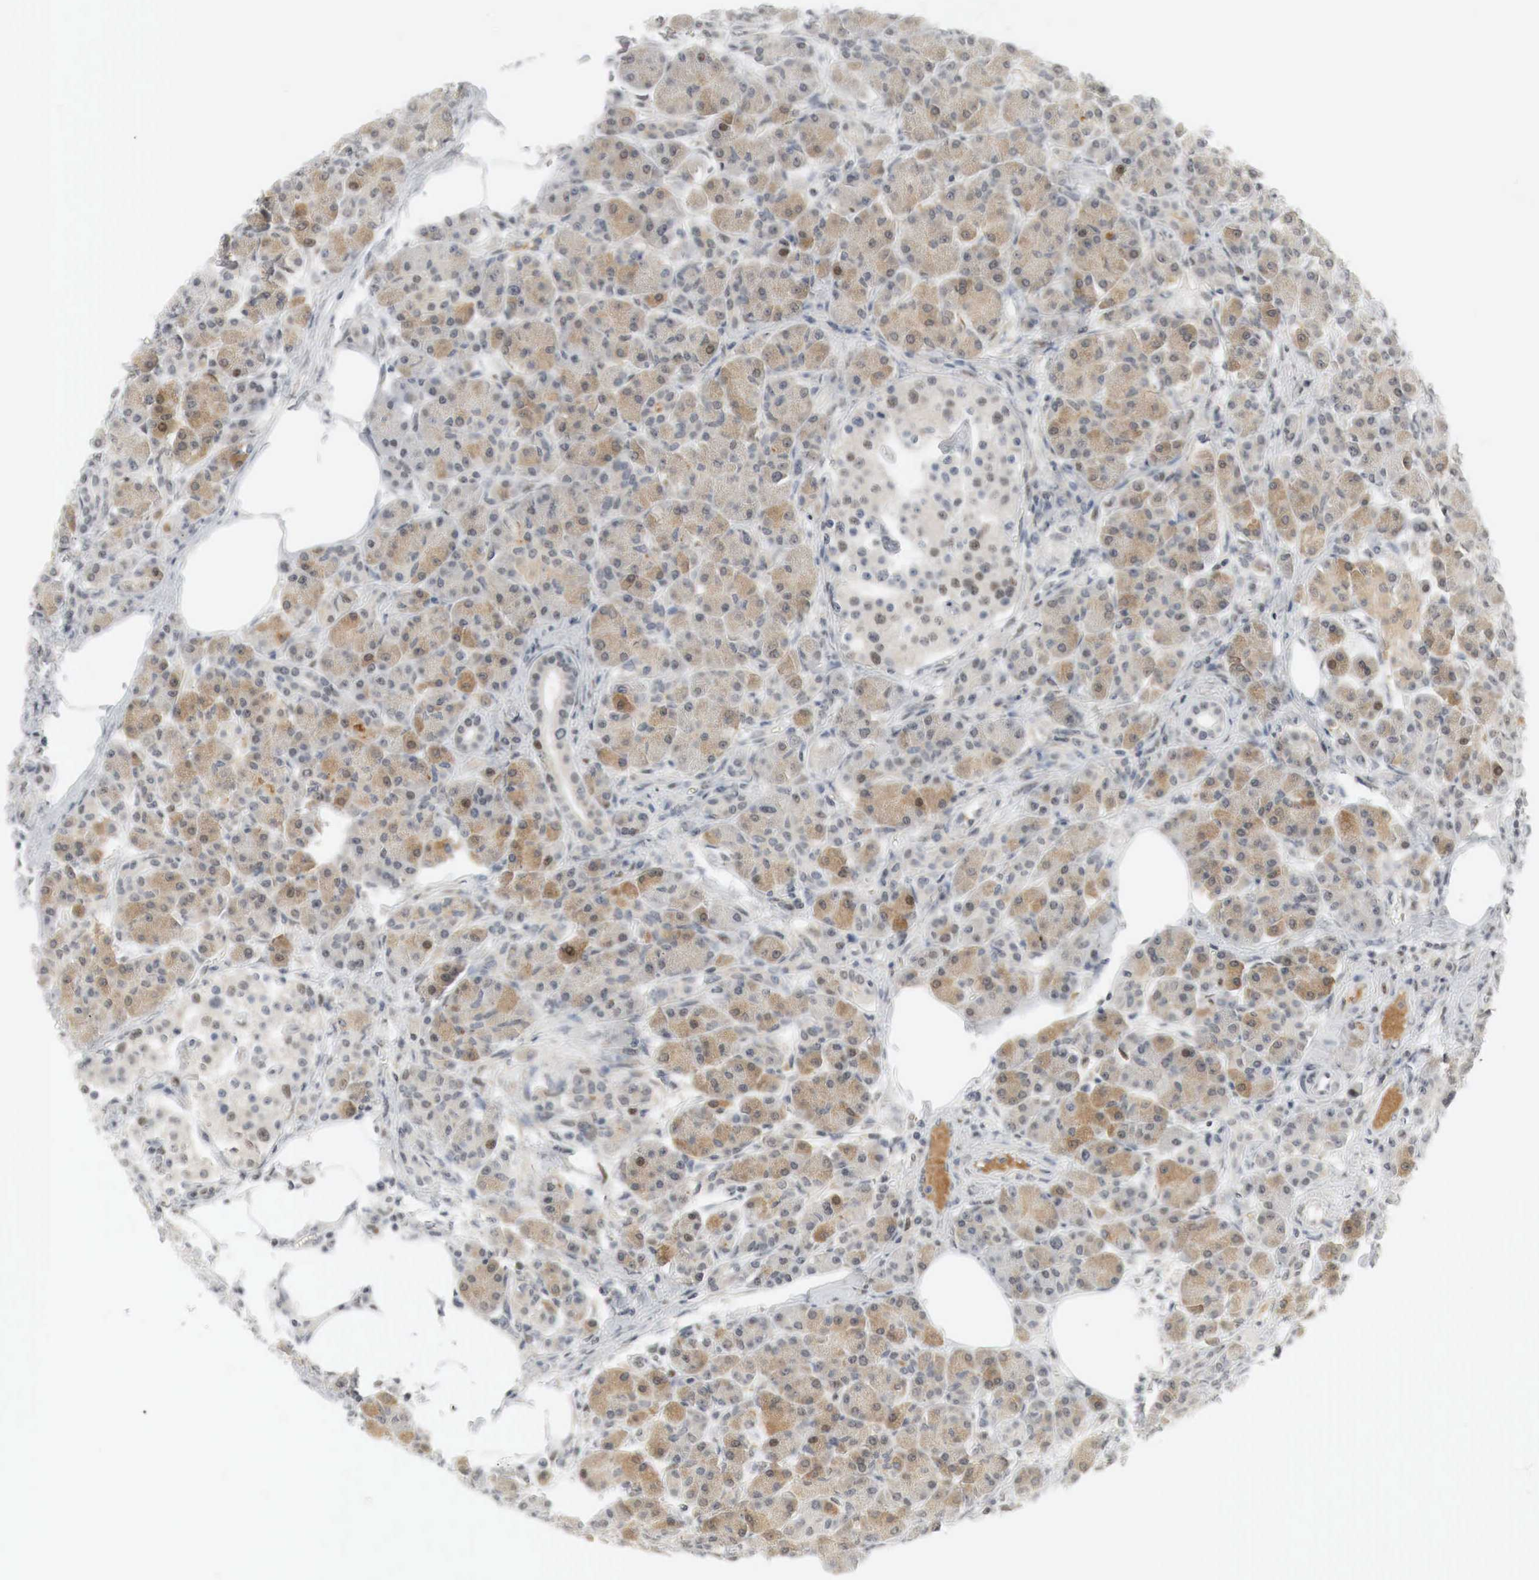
{"staining": {"intensity": "weak", "quantity": ">75%", "location": "cytoplasmic/membranous,nuclear"}, "tissue": "pancreas", "cell_type": "Exocrine glandular cells", "image_type": "normal", "snomed": [{"axis": "morphology", "description": "Normal tissue, NOS"}, {"axis": "topography", "description": "Pancreas"}], "caption": "Immunohistochemistry staining of normal pancreas, which exhibits low levels of weak cytoplasmic/membranous,nuclear positivity in about >75% of exocrine glandular cells indicating weak cytoplasmic/membranous,nuclear protein staining. The staining was performed using DAB (3,3'-diaminobenzidine) (brown) for protein detection and nuclei were counterstained in hematoxylin (blue).", "gene": "MYC", "patient": {"sex": "female", "age": 73}}